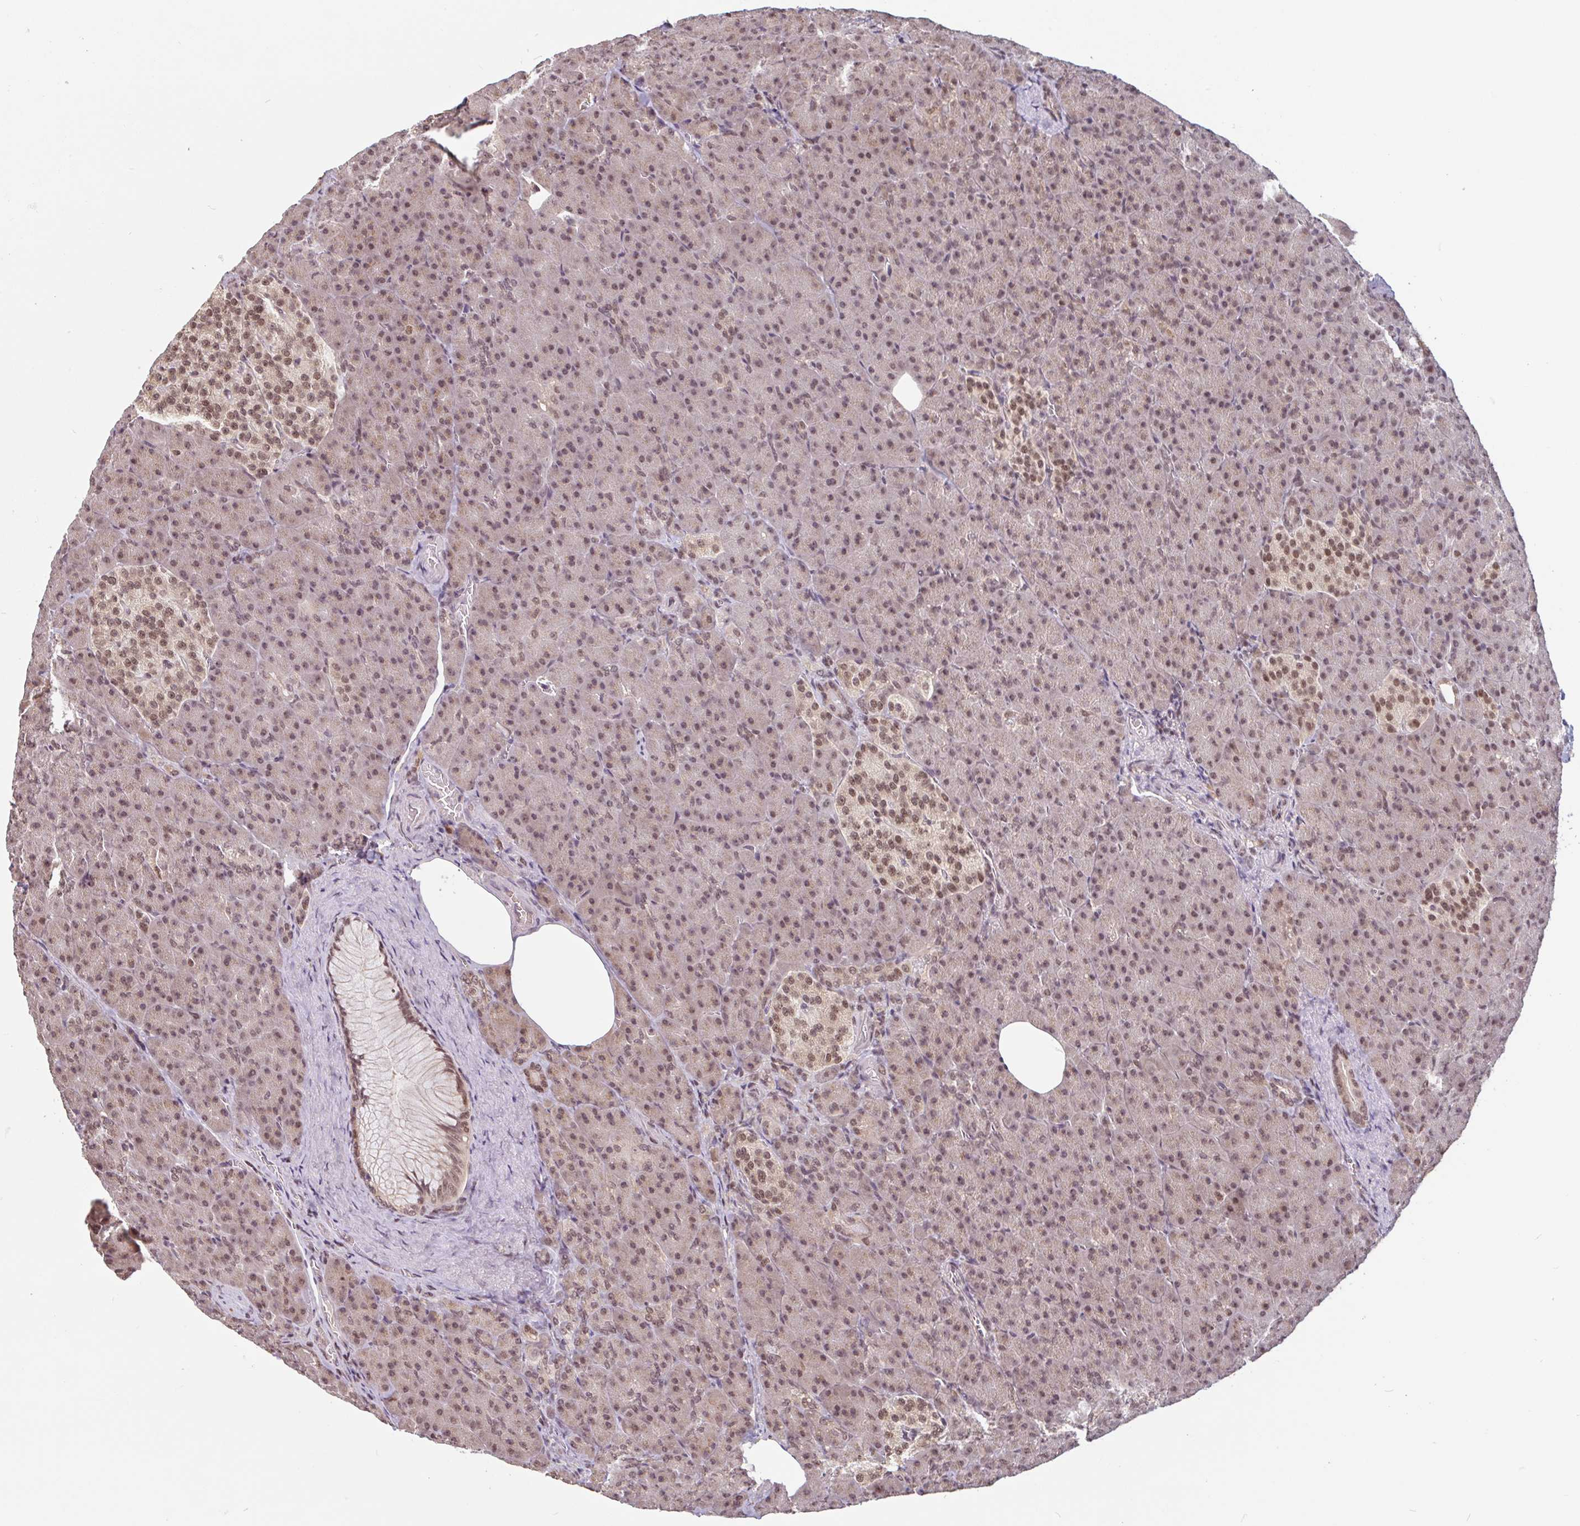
{"staining": {"intensity": "moderate", "quantity": ">75%", "location": "nuclear"}, "tissue": "pancreas", "cell_type": "Exocrine glandular cells", "image_type": "normal", "snomed": [{"axis": "morphology", "description": "Normal tissue, NOS"}, {"axis": "topography", "description": "Pancreas"}], "caption": "Immunohistochemical staining of benign pancreas shows >75% levels of moderate nuclear protein expression in approximately >75% of exocrine glandular cells.", "gene": "DR1", "patient": {"sex": "female", "age": 74}}